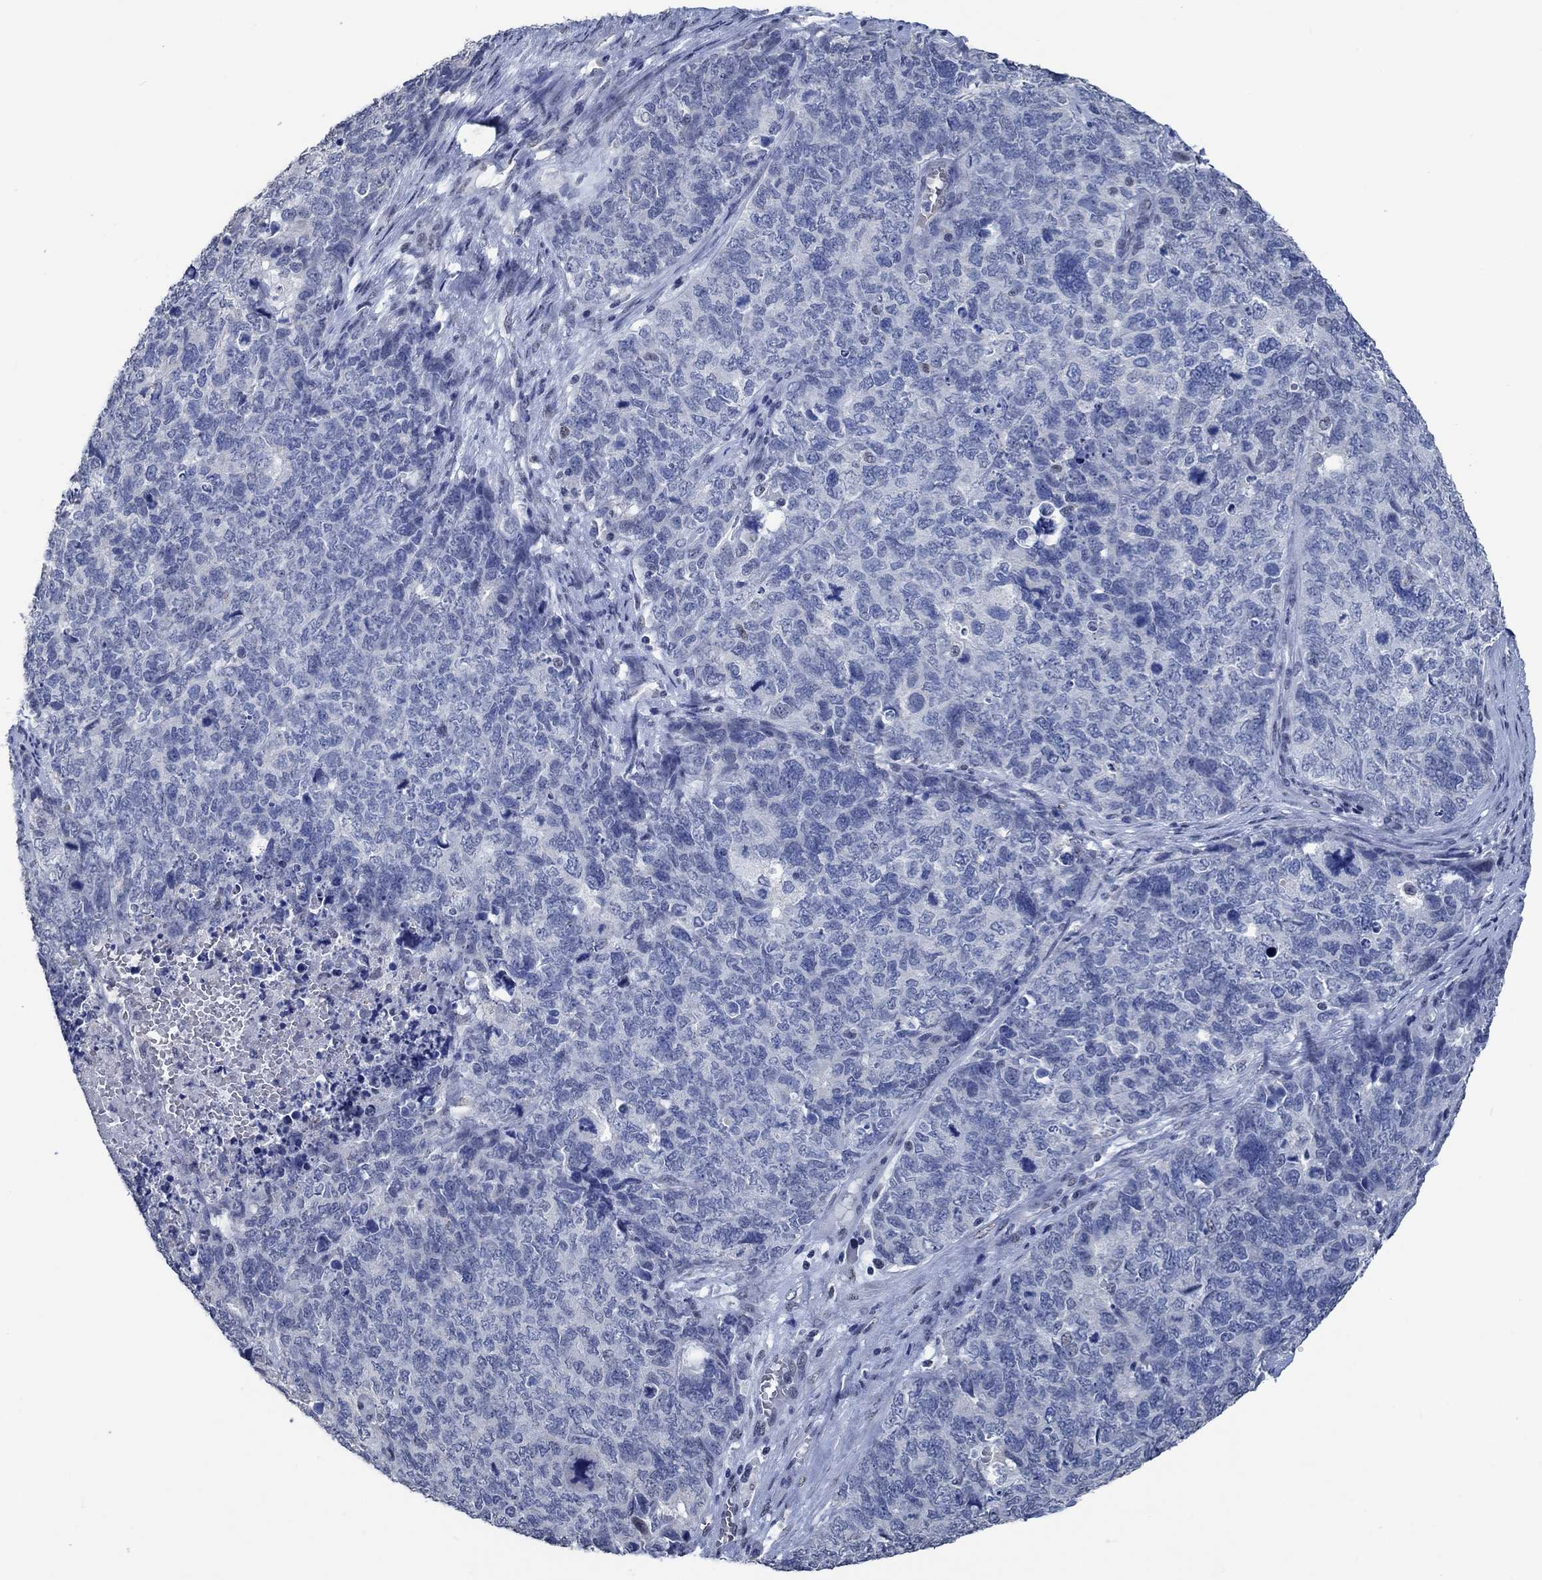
{"staining": {"intensity": "negative", "quantity": "none", "location": "none"}, "tissue": "cervical cancer", "cell_type": "Tumor cells", "image_type": "cancer", "snomed": [{"axis": "morphology", "description": "Squamous cell carcinoma, NOS"}, {"axis": "topography", "description": "Cervix"}], "caption": "High power microscopy histopathology image of an IHC histopathology image of cervical cancer (squamous cell carcinoma), revealing no significant staining in tumor cells.", "gene": "OBSCN", "patient": {"sex": "female", "age": 63}}